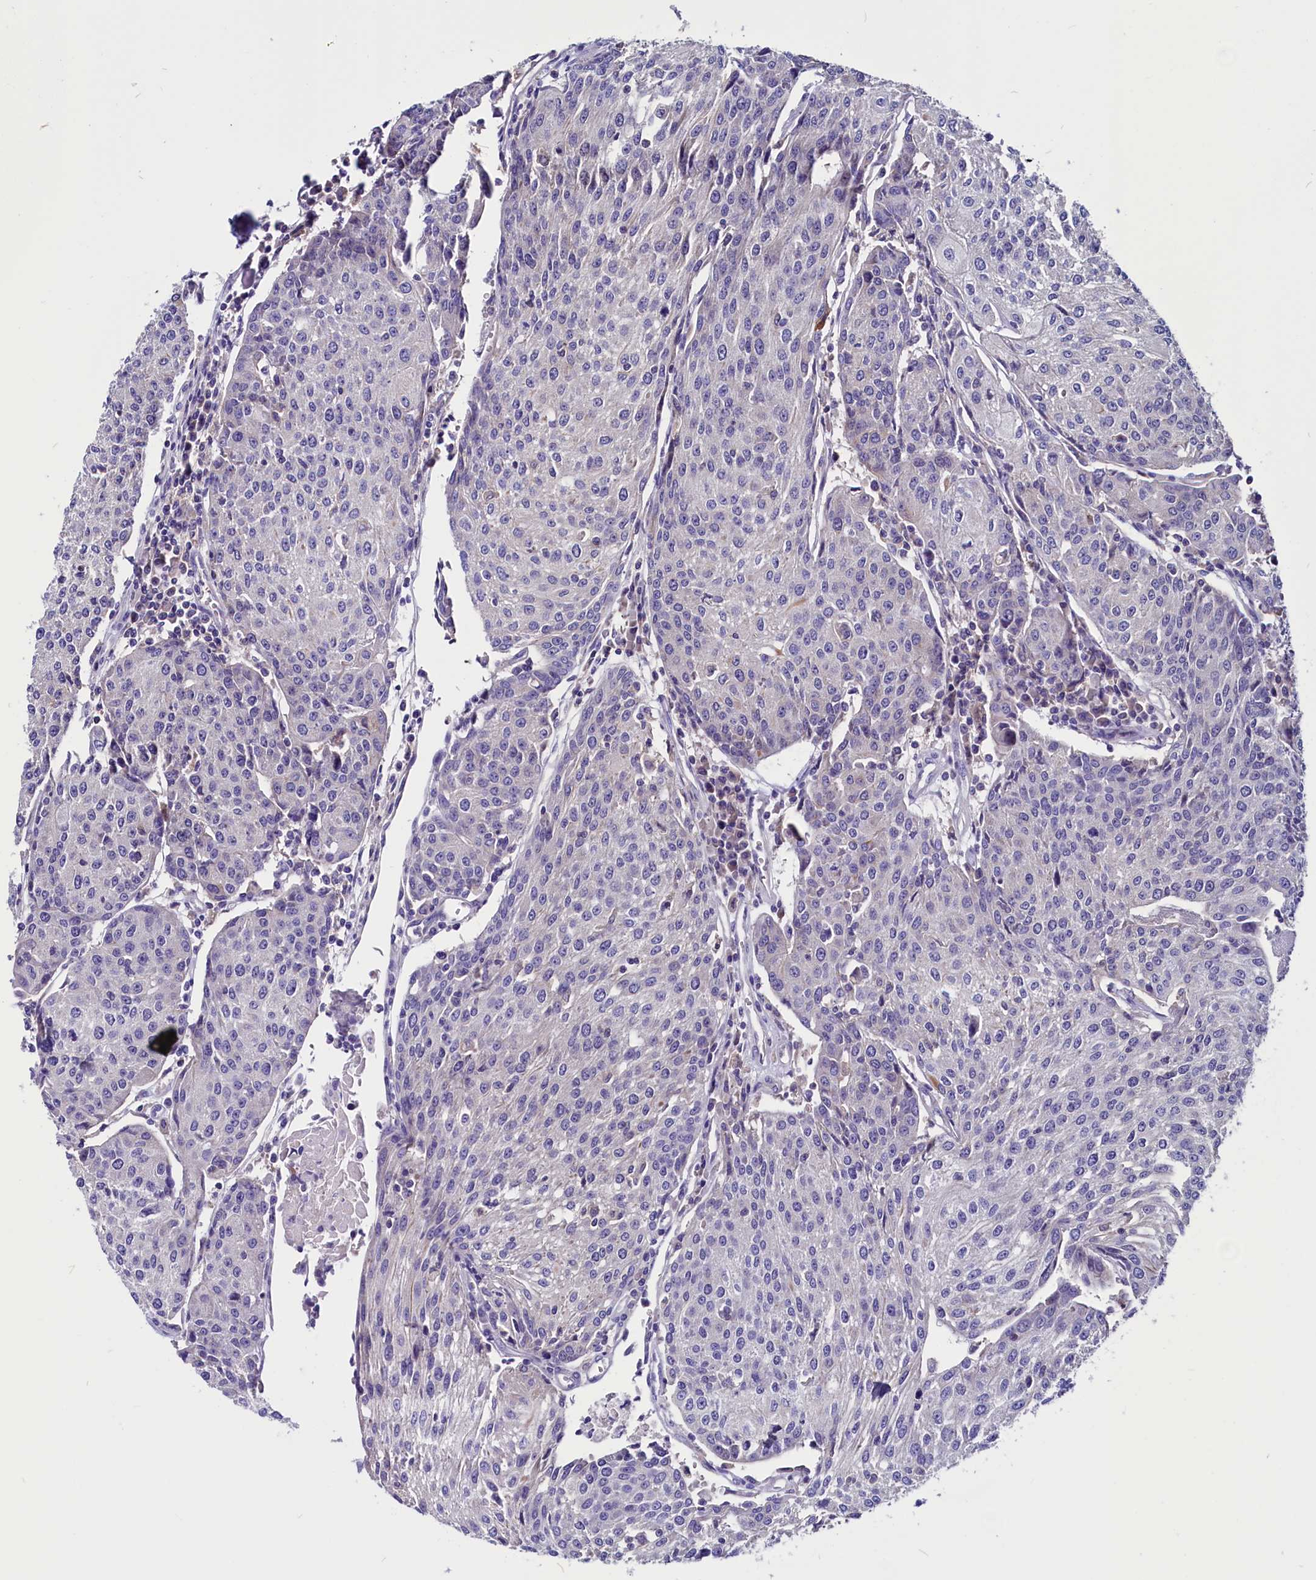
{"staining": {"intensity": "negative", "quantity": "none", "location": "none"}, "tissue": "urothelial cancer", "cell_type": "Tumor cells", "image_type": "cancer", "snomed": [{"axis": "morphology", "description": "Urothelial carcinoma, High grade"}, {"axis": "topography", "description": "Urinary bladder"}], "caption": "Immunohistochemistry (IHC) image of neoplastic tissue: urothelial cancer stained with DAB shows no significant protein expression in tumor cells. (DAB IHC, high magnification).", "gene": "CCBE1", "patient": {"sex": "female", "age": 85}}